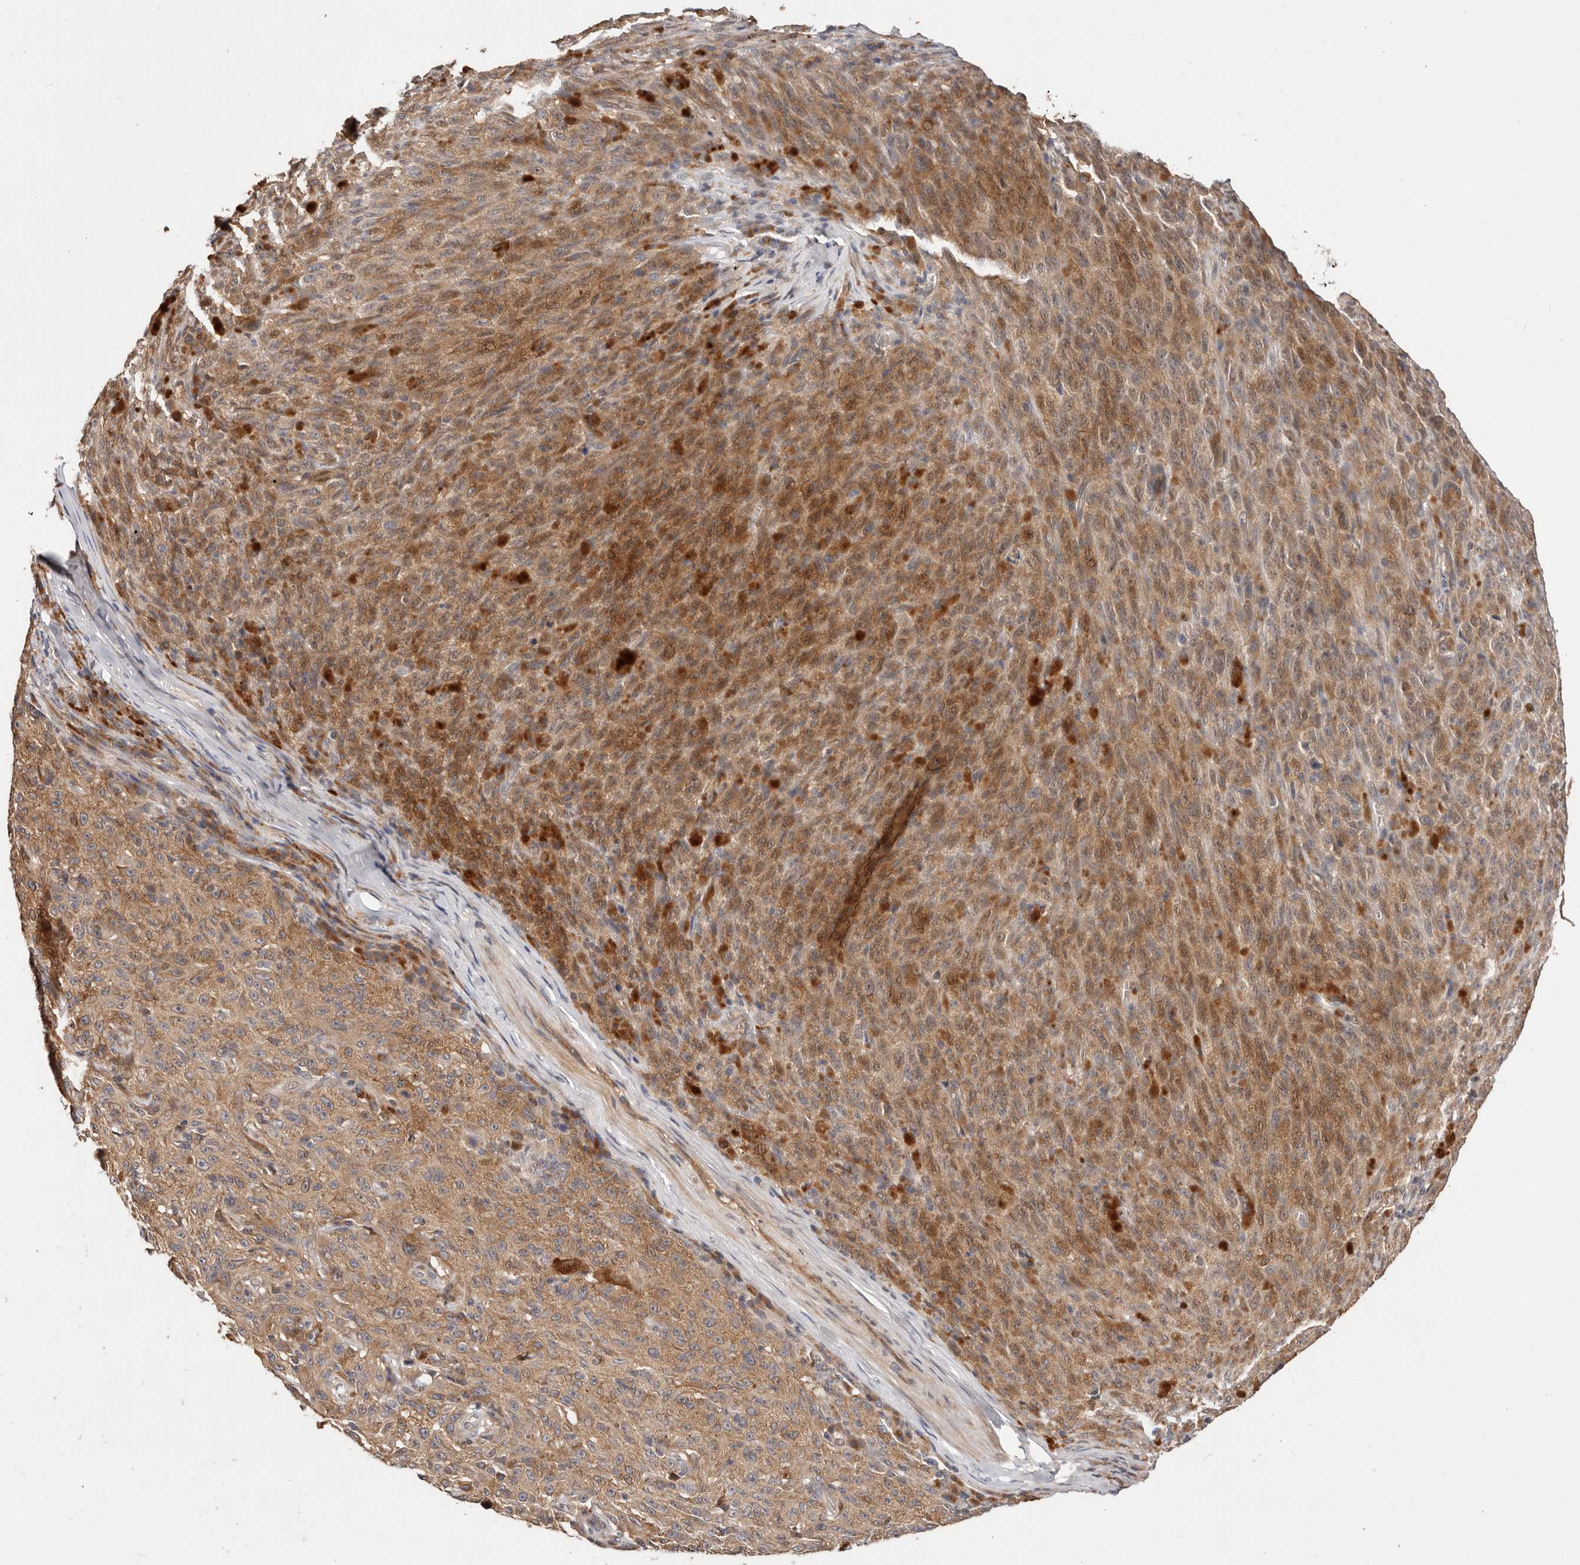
{"staining": {"intensity": "moderate", "quantity": "25%-75%", "location": "cytoplasmic/membranous"}, "tissue": "melanoma", "cell_type": "Tumor cells", "image_type": "cancer", "snomed": [{"axis": "morphology", "description": "Malignant melanoma, NOS"}, {"axis": "topography", "description": "Skin"}], "caption": "The histopathology image shows staining of malignant melanoma, revealing moderate cytoplasmic/membranous protein positivity (brown color) within tumor cells. The staining was performed using DAB (3,3'-diaminobenzidine), with brown indicating positive protein expression. Nuclei are stained blue with hematoxylin.", "gene": "USP33", "patient": {"sex": "female", "age": 82}}